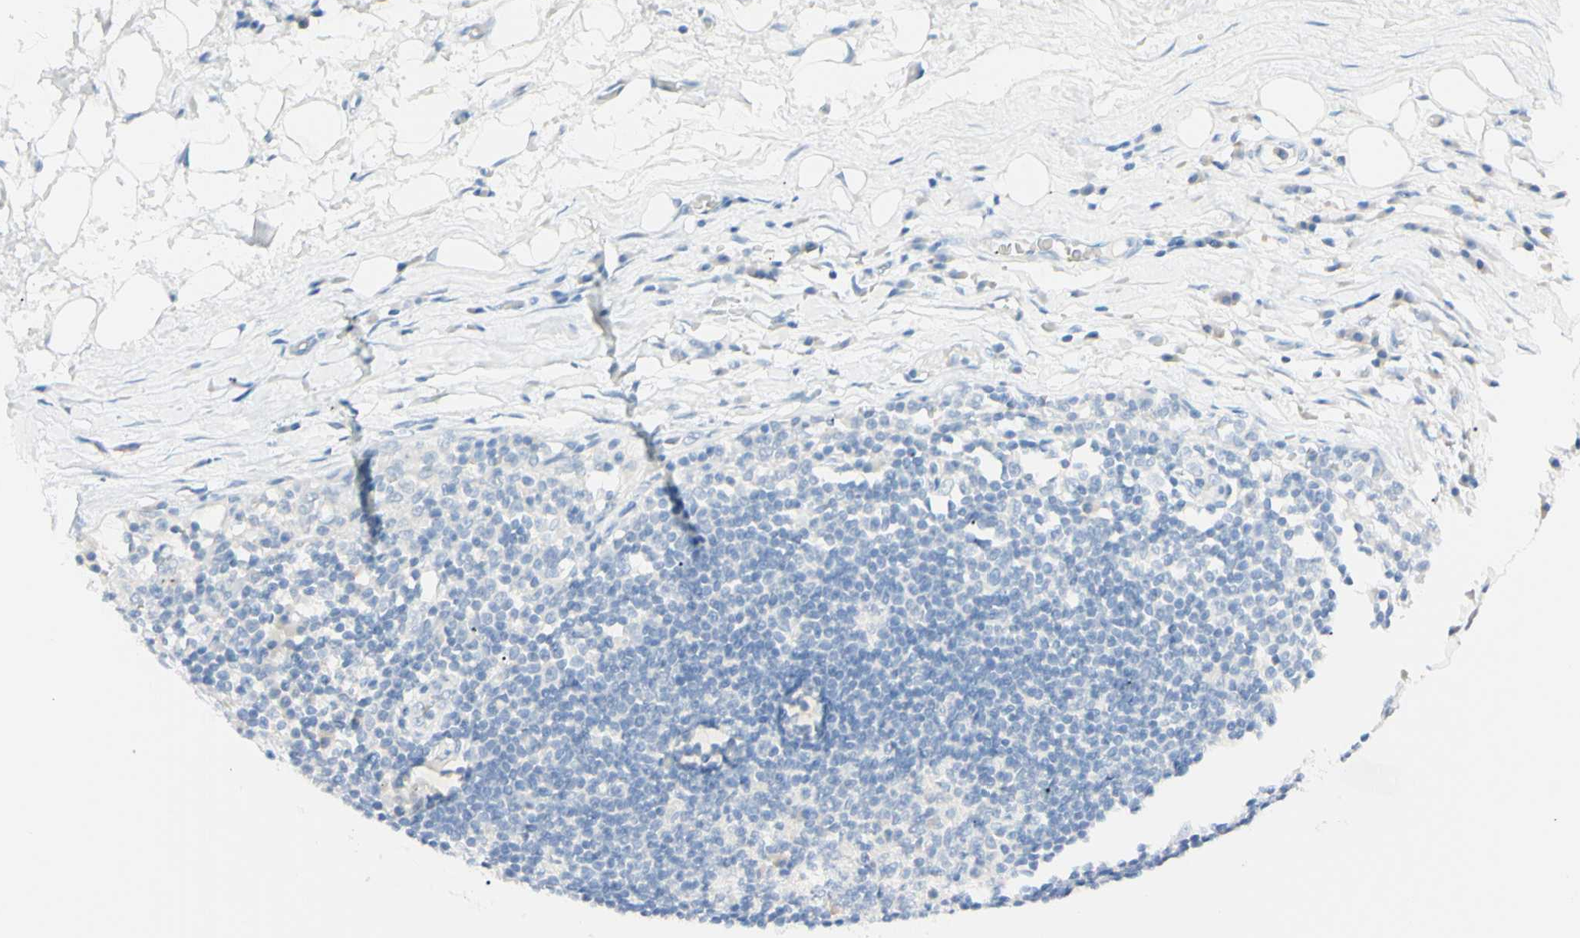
{"staining": {"intensity": "negative", "quantity": "none", "location": "none"}, "tissue": "adipose tissue", "cell_type": "Adipocytes", "image_type": "normal", "snomed": [{"axis": "morphology", "description": "Normal tissue, NOS"}, {"axis": "morphology", "description": "Adenocarcinoma, NOS"}, {"axis": "topography", "description": "Esophagus"}], "caption": "Immunohistochemistry of normal adipose tissue demonstrates no staining in adipocytes.", "gene": "FOLH1", "patient": {"sex": "male", "age": 62}}